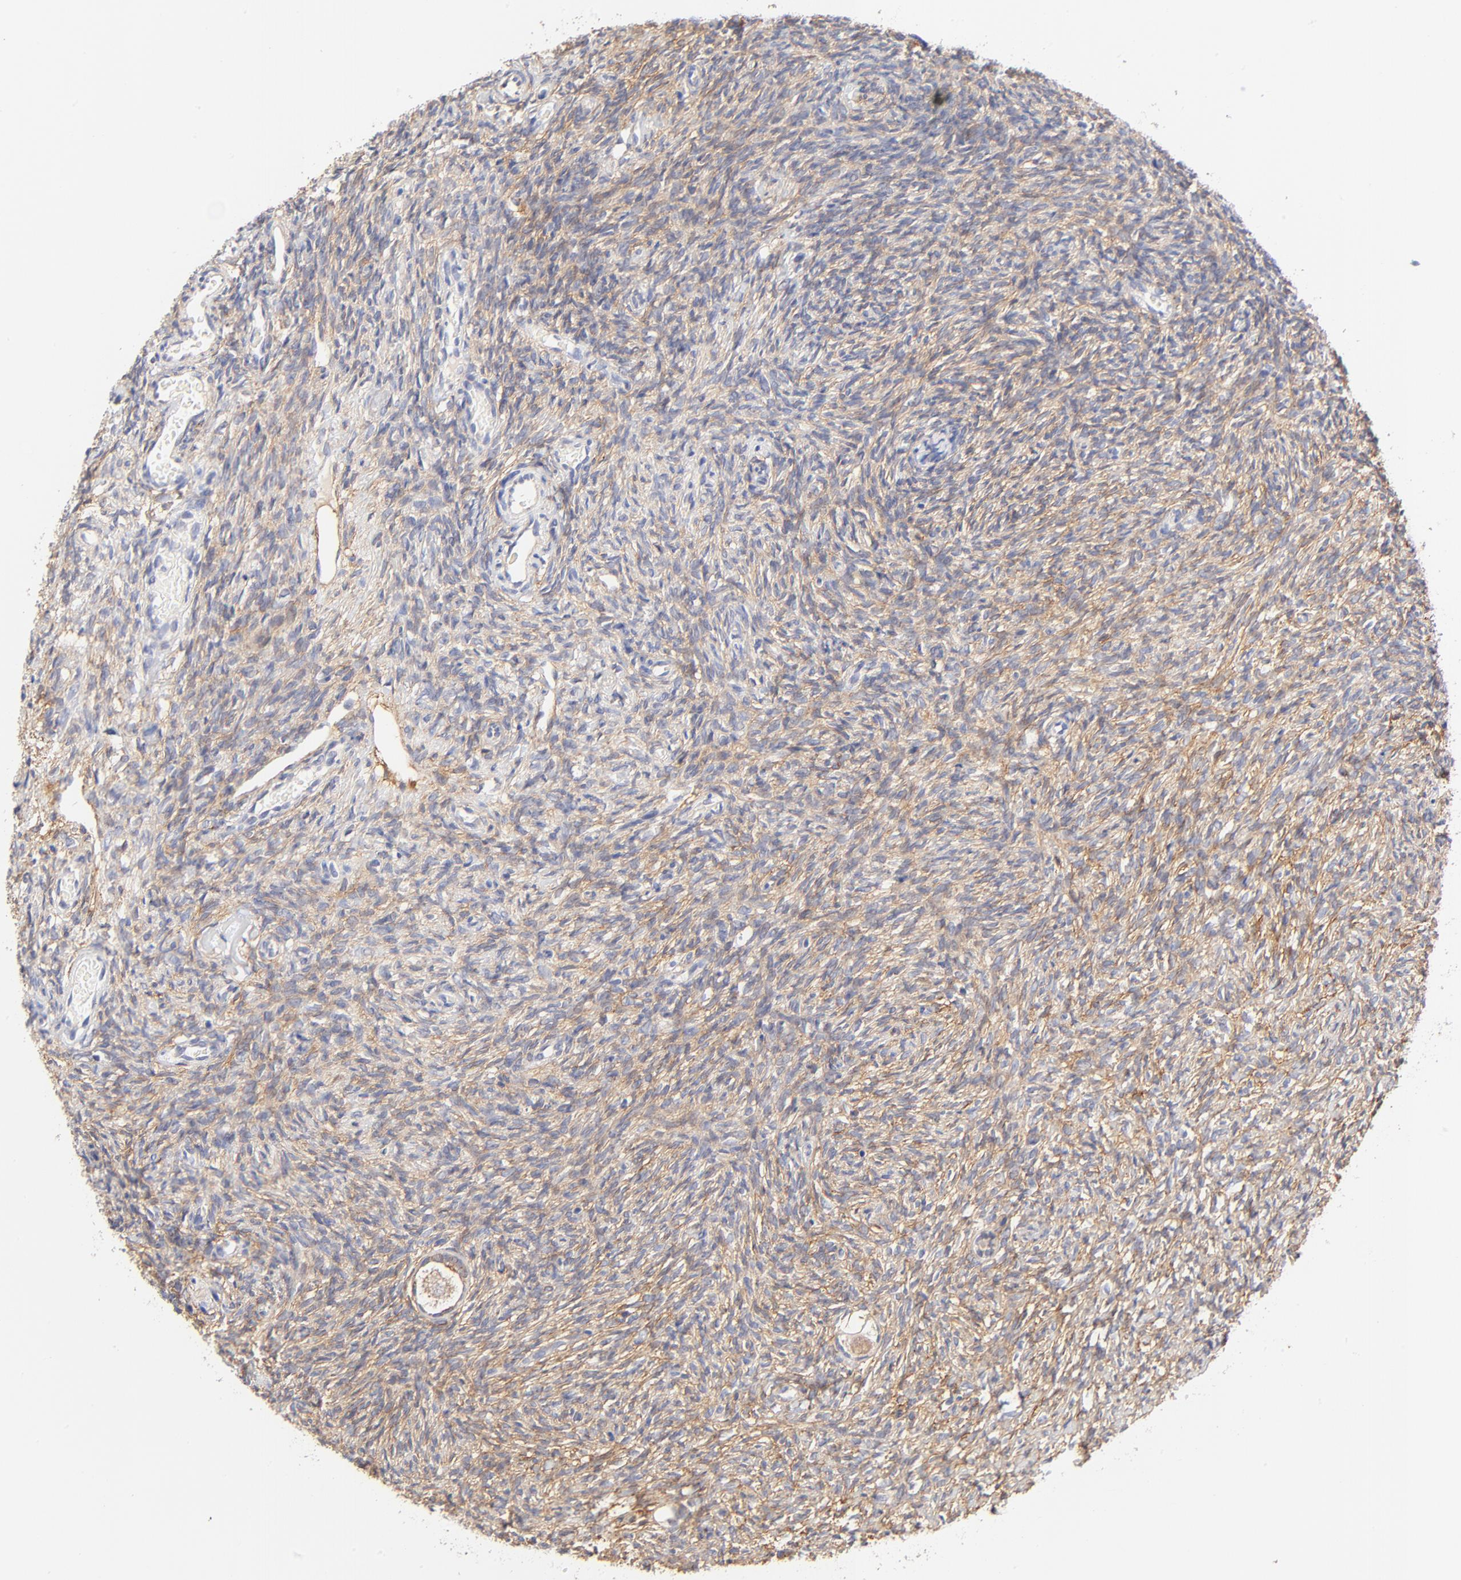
{"staining": {"intensity": "moderate", "quantity": ">75%", "location": "cytoplasmic/membranous"}, "tissue": "ovary", "cell_type": "Ovarian stroma cells", "image_type": "normal", "snomed": [{"axis": "morphology", "description": "Normal tissue, NOS"}, {"axis": "topography", "description": "Ovary"}], "caption": "Immunohistochemical staining of benign human ovary shows moderate cytoplasmic/membranous protein positivity in approximately >75% of ovarian stroma cells. (Stains: DAB (3,3'-diaminobenzidine) in brown, nuclei in blue, Microscopy: brightfield microscopy at high magnification).", "gene": "PTK7", "patient": {"sex": "female", "age": 35}}